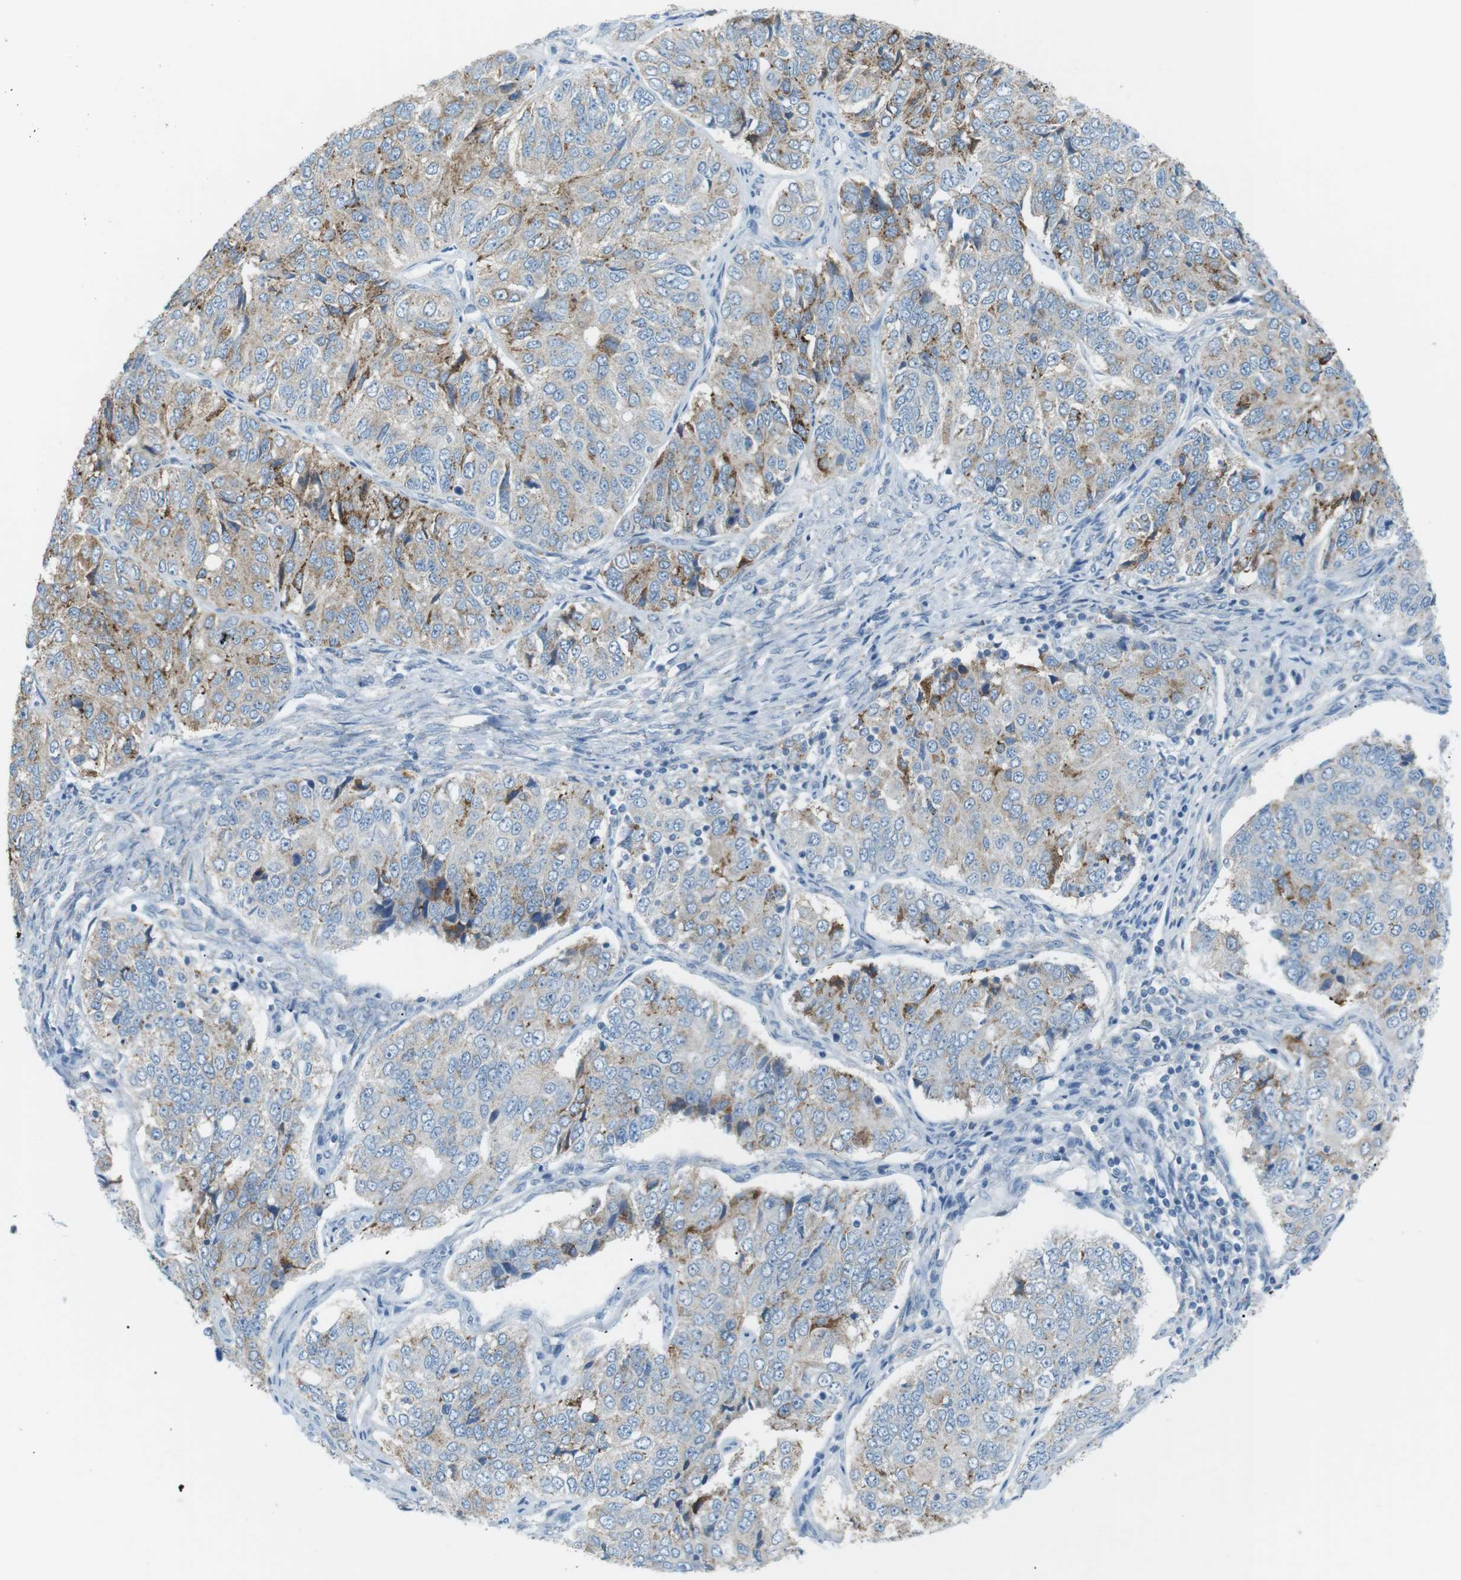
{"staining": {"intensity": "moderate", "quantity": "<25%", "location": "cytoplasmic/membranous"}, "tissue": "ovarian cancer", "cell_type": "Tumor cells", "image_type": "cancer", "snomed": [{"axis": "morphology", "description": "Carcinoma, endometroid"}, {"axis": "topography", "description": "Ovary"}], "caption": "This is a histology image of immunohistochemistry staining of ovarian cancer (endometroid carcinoma), which shows moderate expression in the cytoplasmic/membranous of tumor cells.", "gene": "VAMP1", "patient": {"sex": "female", "age": 51}}